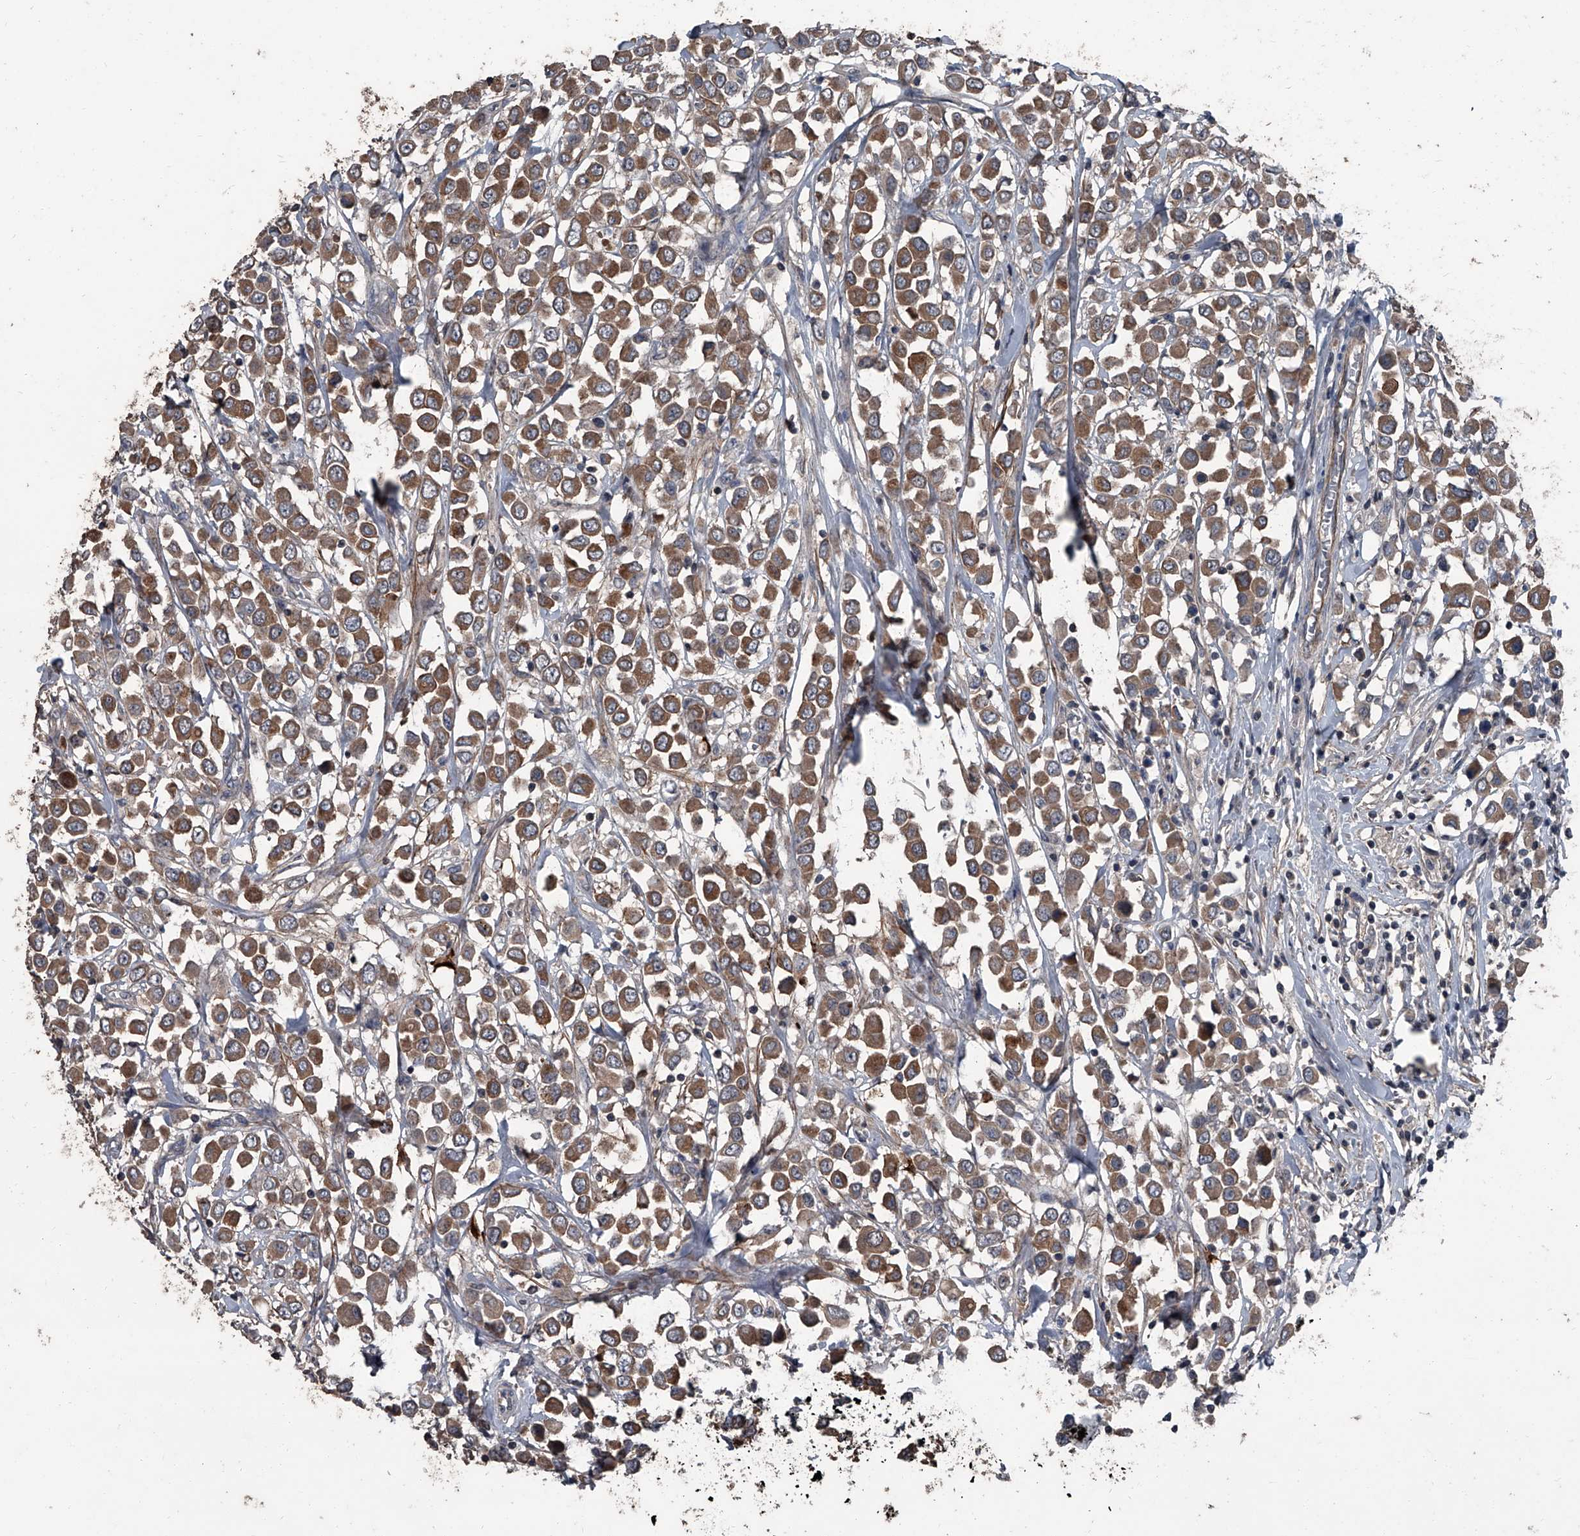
{"staining": {"intensity": "moderate", "quantity": ">75%", "location": "cytoplasmic/membranous"}, "tissue": "breast cancer", "cell_type": "Tumor cells", "image_type": "cancer", "snomed": [{"axis": "morphology", "description": "Duct carcinoma"}, {"axis": "topography", "description": "Breast"}], "caption": "Intraductal carcinoma (breast) stained for a protein (brown) displays moderate cytoplasmic/membranous positive staining in approximately >75% of tumor cells.", "gene": "OARD1", "patient": {"sex": "female", "age": 61}}